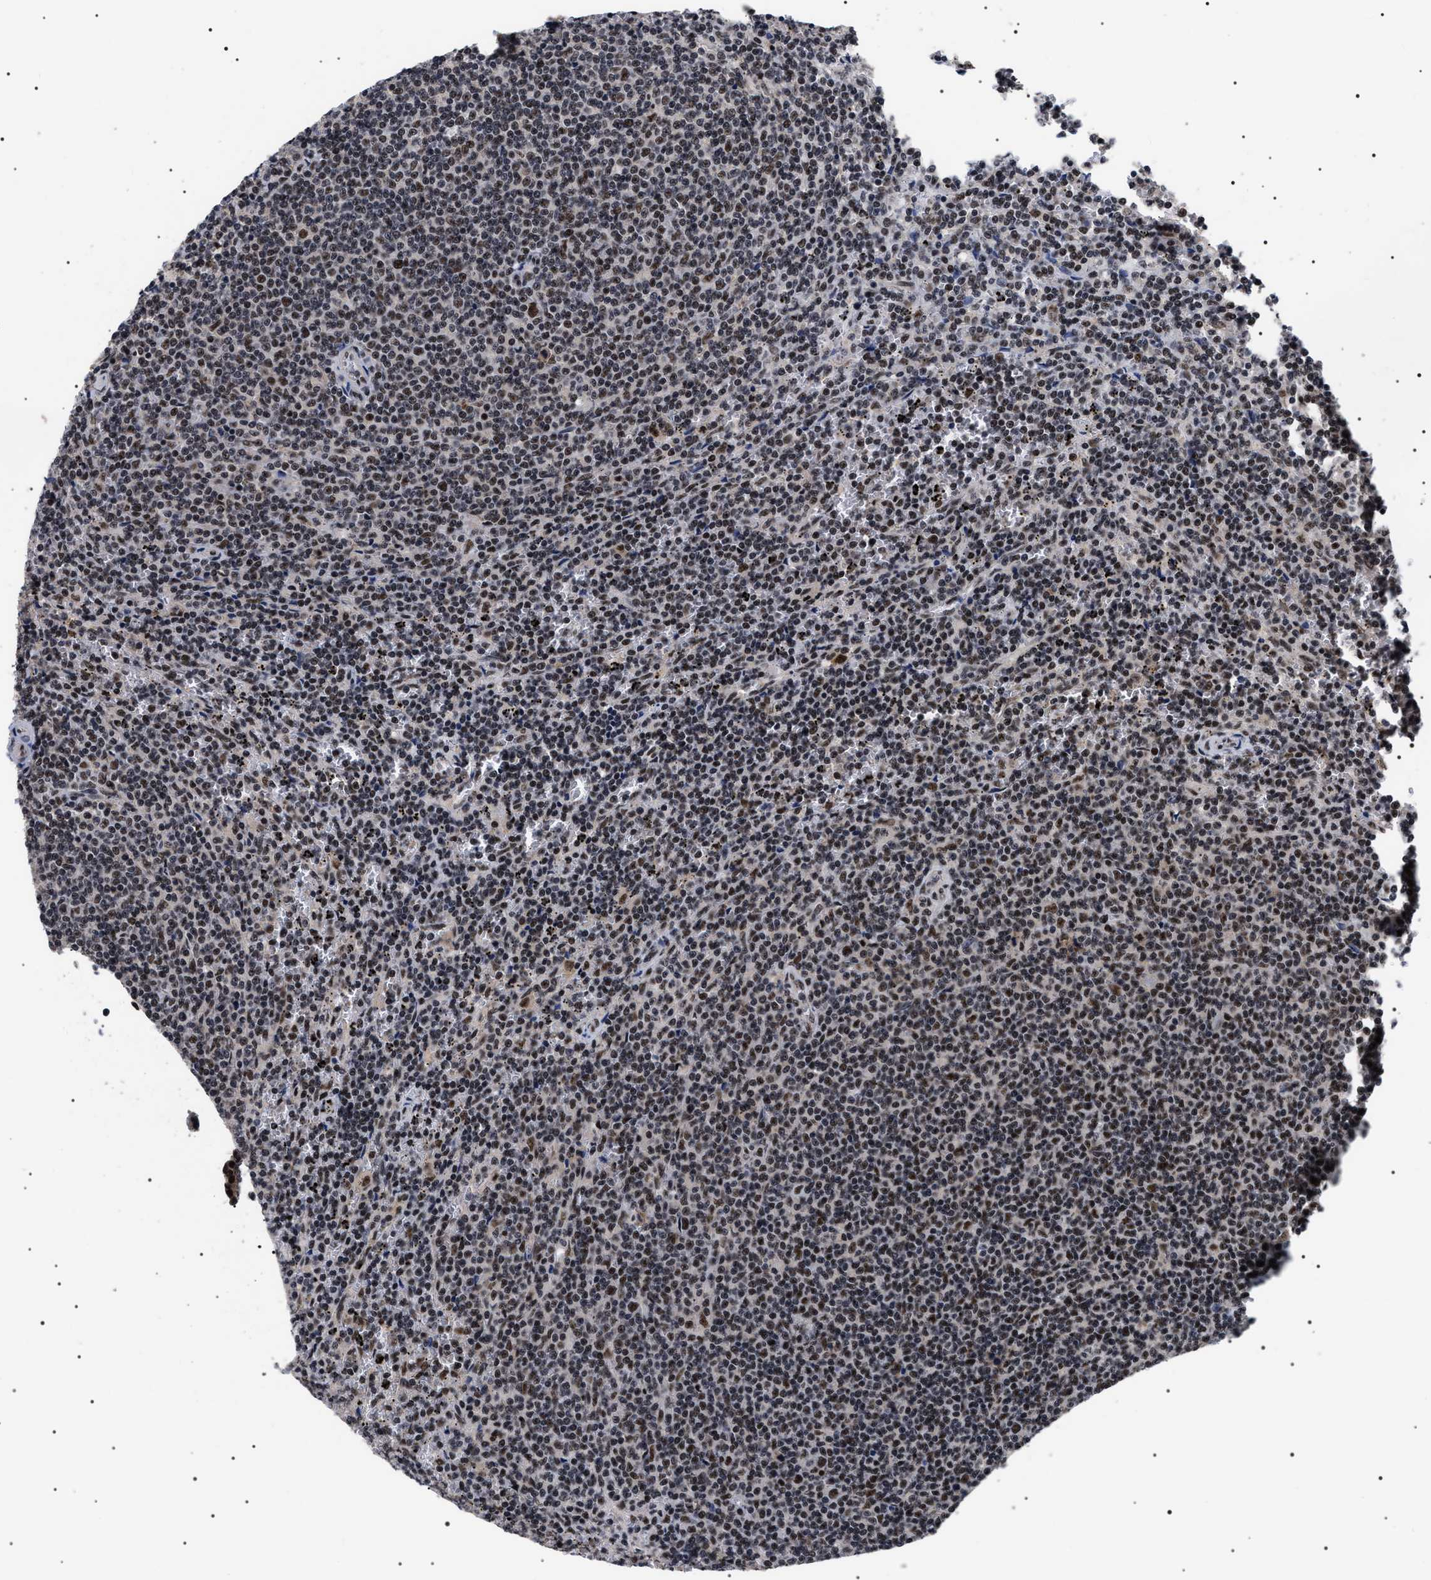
{"staining": {"intensity": "moderate", "quantity": "25%-75%", "location": "nuclear"}, "tissue": "lymphoma", "cell_type": "Tumor cells", "image_type": "cancer", "snomed": [{"axis": "morphology", "description": "Malignant lymphoma, non-Hodgkin's type, Low grade"}, {"axis": "topography", "description": "Spleen"}], "caption": "A high-resolution photomicrograph shows IHC staining of malignant lymphoma, non-Hodgkin's type (low-grade), which exhibits moderate nuclear staining in about 25%-75% of tumor cells.", "gene": "CAAP1", "patient": {"sex": "female", "age": 50}}